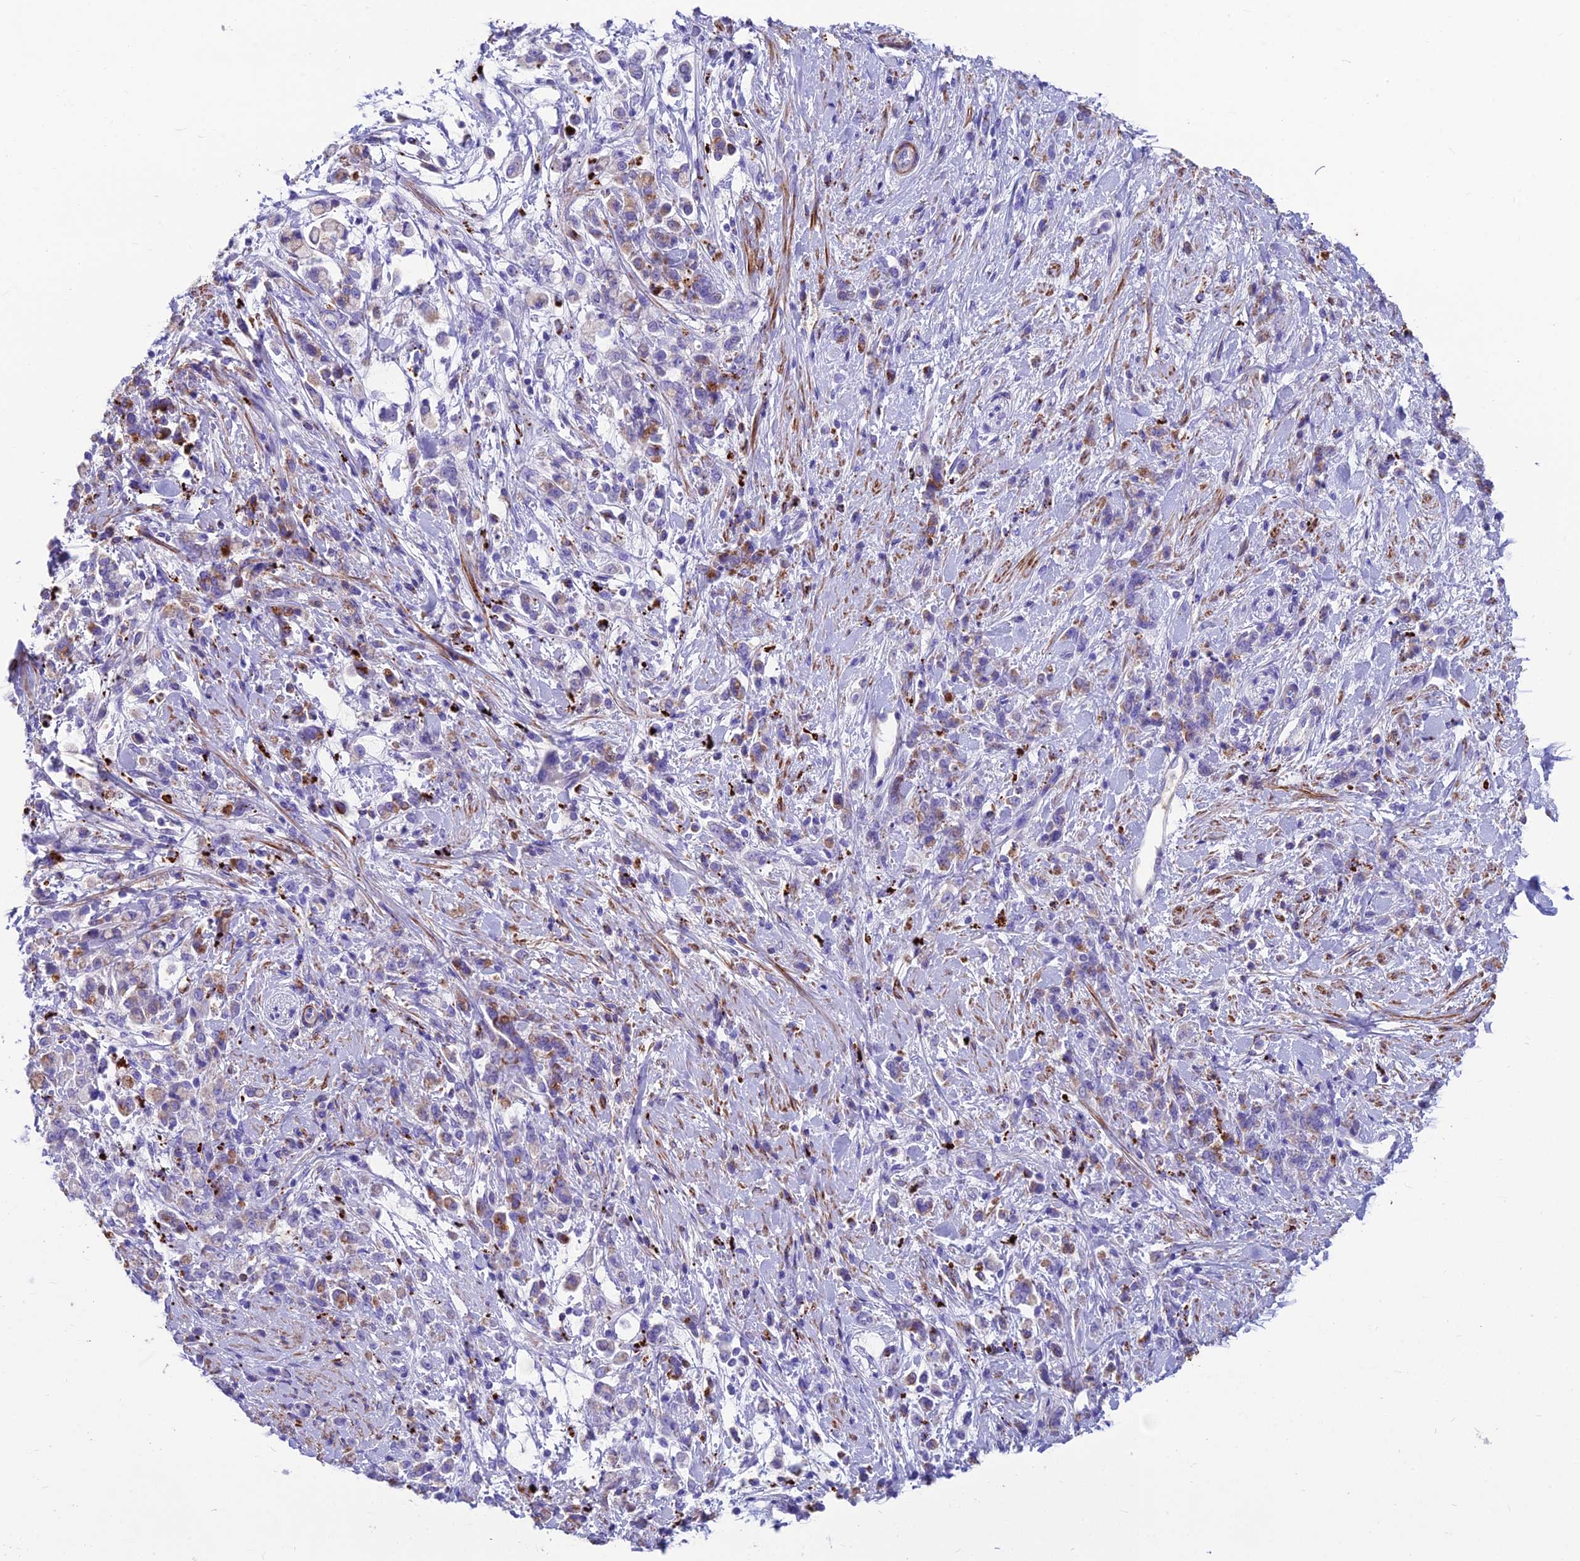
{"staining": {"intensity": "weak", "quantity": "25%-75%", "location": "cytoplasmic/membranous"}, "tissue": "stomach cancer", "cell_type": "Tumor cells", "image_type": "cancer", "snomed": [{"axis": "morphology", "description": "Adenocarcinoma, NOS"}, {"axis": "topography", "description": "Stomach"}], "caption": "An immunohistochemistry (IHC) histopathology image of tumor tissue is shown. Protein staining in brown shows weak cytoplasmic/membranous positivity in stomach cancer (adenocarcinoma) within tumor cells.", "gene": "GNG11", "patient": {"sex": "female", "age": 60}}